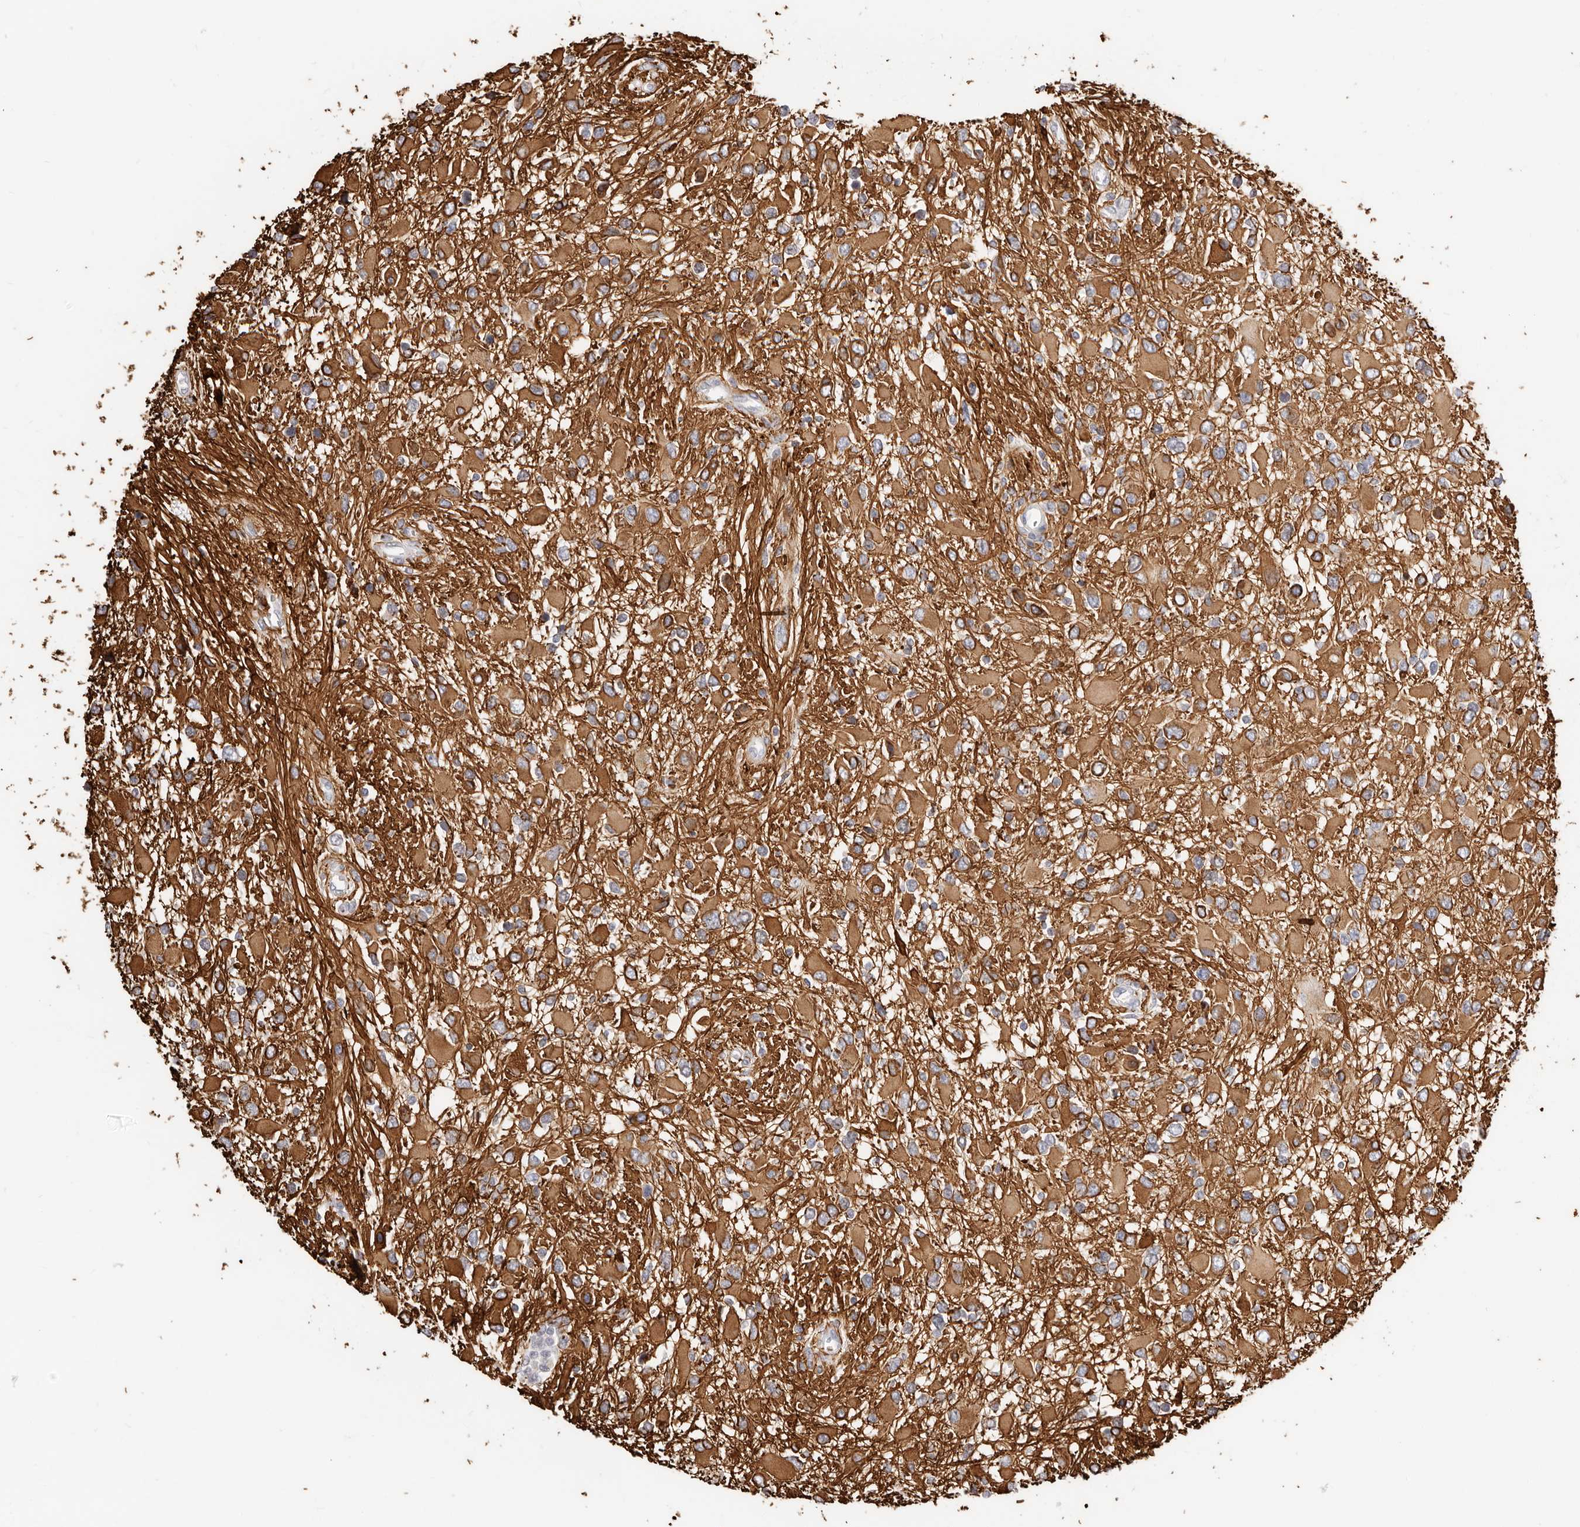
{"staining": {"intensity": "moderate", "quantity": ">75%", "location": "cytoplasmic/membranous"}, "tissue": "glioma", "cell_type": "Tumor cells", "image_type": "cancer", "snomed": [{"axis": "morphology", "description": "Glioma, malignant, High grade"}, {"axis": "topography", "description": "Brain"}], "caption": "Protein analysis of glioma tissue displays moderate cytoplasmic/membranous expression in approximately >75% of tumor cells.", "gene": "ASCL1", "patient": {"sex": "male", "age": 53}}